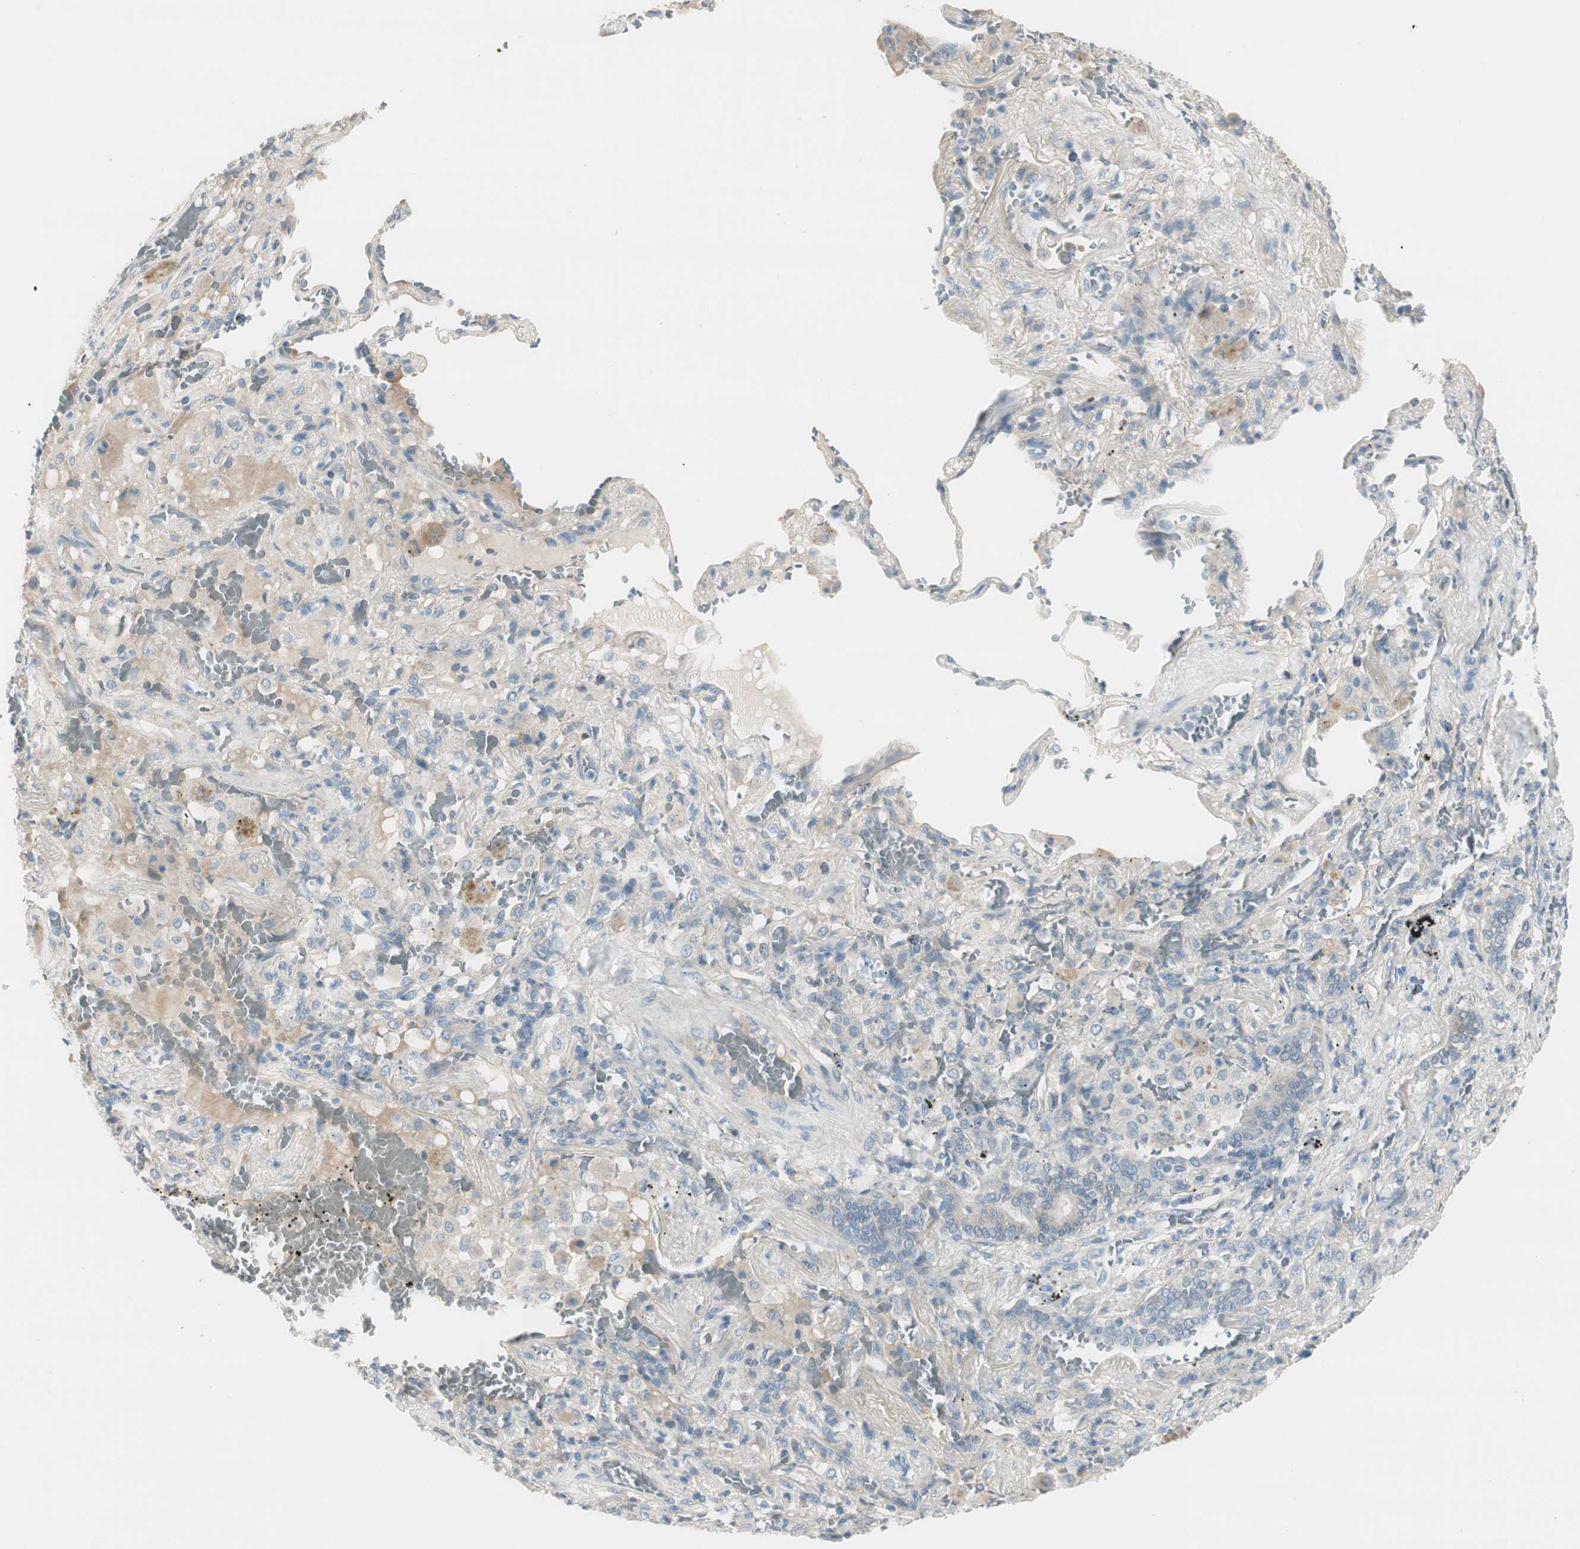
{"staining": {"intensity": "negative", "quantity": "none", "location": "none"}, "tissue": "lung cancer", "cell_type": "Tumor cells", "image_type": "cancer", "snomed": [{"axis": "morphology", "description": "Squamous cell carcinoma, NOS"}, {"axis": "topography", "description": "Lung"}], "caption": "Lung squamous cell carcinoma was stained to show a protein in brown. There is no significant positivity in tumor cells.", "gene": "EVA1A", "patient": {"sex": "male", "age": 57}}